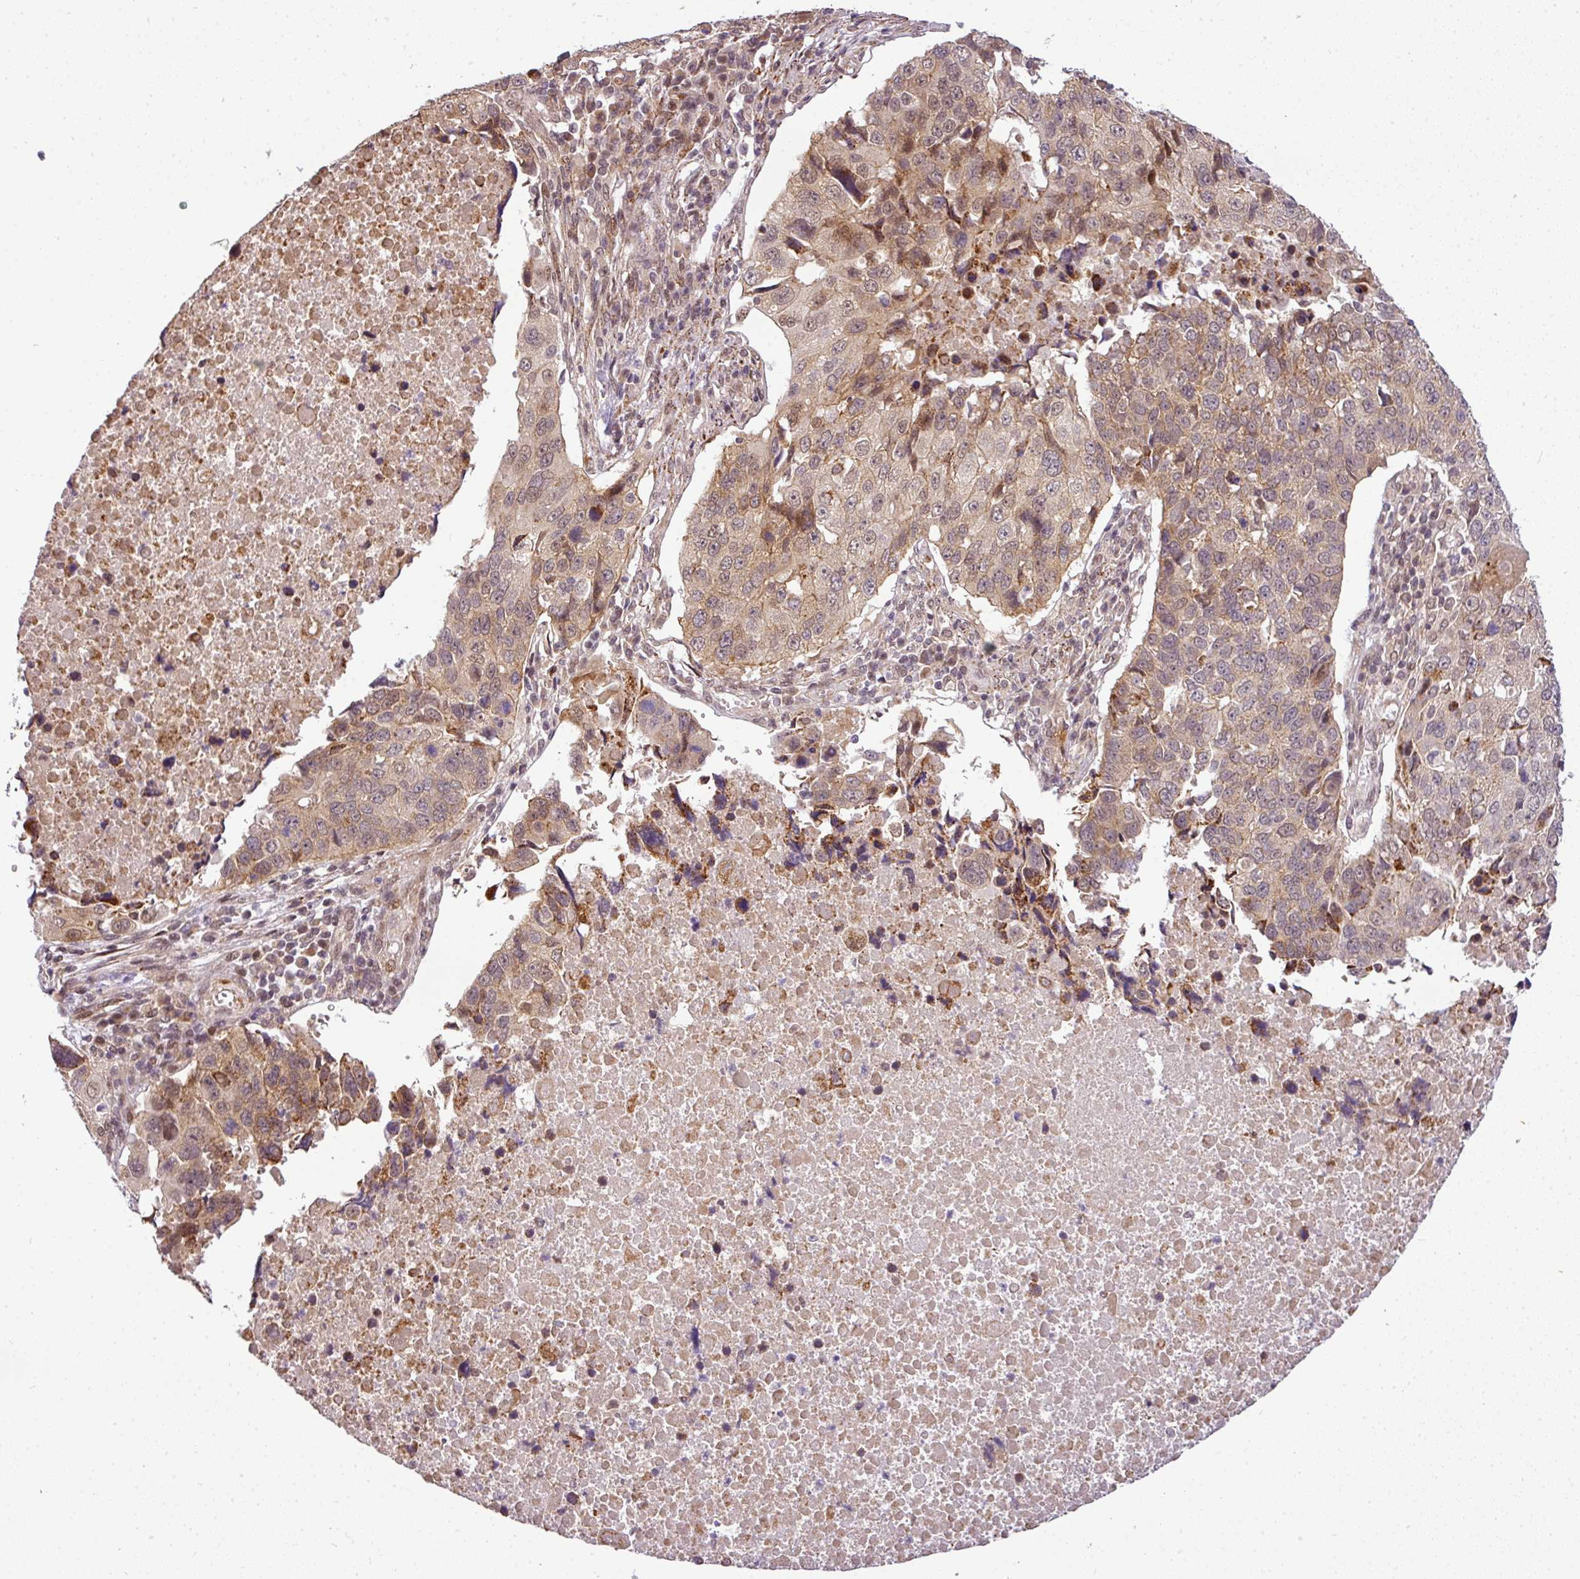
{"staining": {"intensity": "moderate", "quantity": "25%-75%", "location": "cytoplasmic/membranous,nuclear"}, "tissue": "lung cancer", "cell_type": "Tumor cells", "image_type": "cancer", "snomed": [{"axis": "morphology", "description": "Squamous cell carcinoma, NOS"}, {"axis": "topography", "description": "Lung"}], "caption": "Tumor cells display medium levels of moderate cytoplasmic/membranous and nuclear positivity in approximately 25%-75% of cells in lung cancer.", "gene": "C1orf226", "patient": {"sex": "female", "age": 66}}